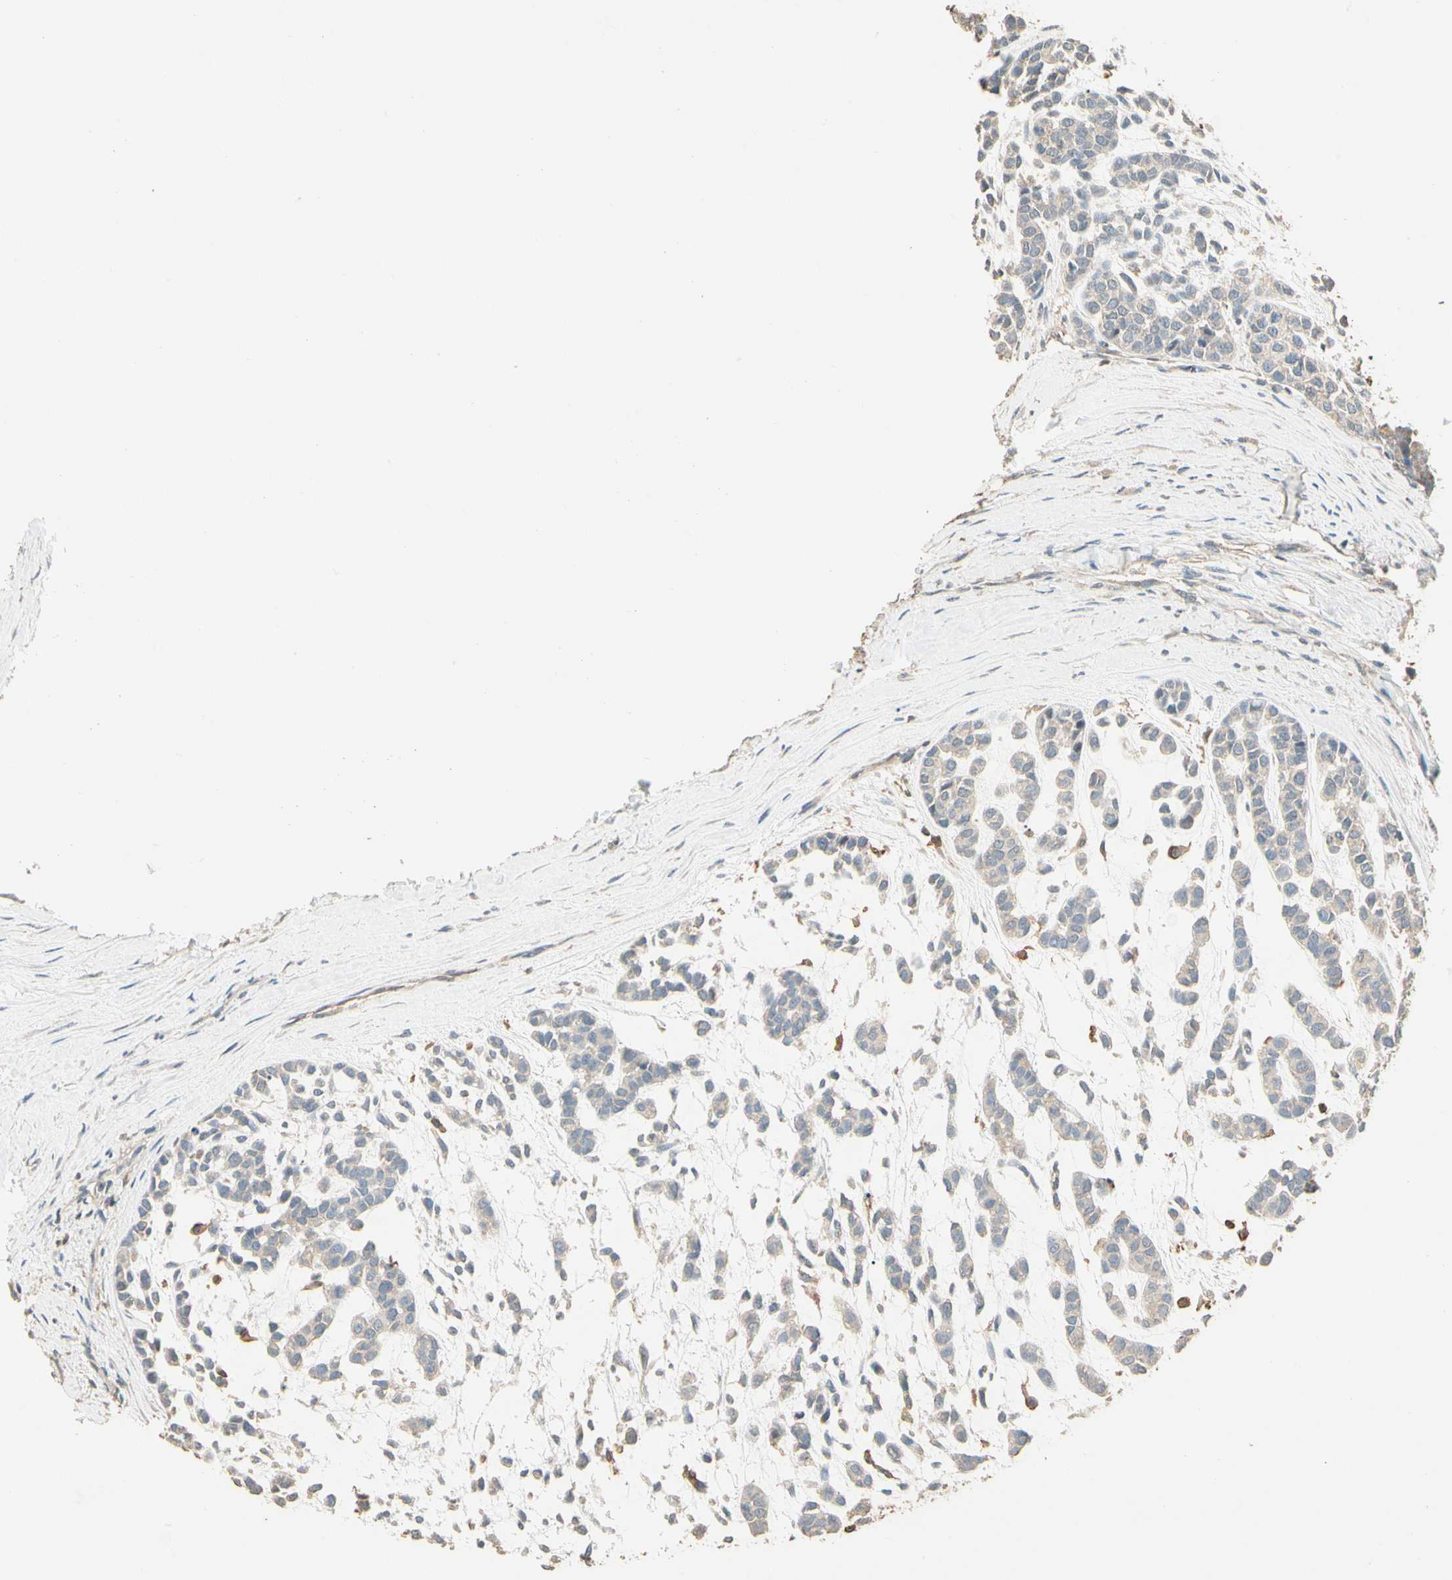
{"staining": {"intensity": "weak", "quantity": "<25%", "location": "cytoplasmic/membranous"}, "tissue": "head and neck cancer", "cell_type": "Tumor cells", "image_type": "cancer", "snomed": [{"axis": "morphology", "description": "Adenocarcinoma, NOS"}, {"axis": "morphology", "description": "Adenoma, NOS"}, {"axis": "topography", "description": "Head-Neck"}], "caption": "Tumor cells show no significant positivity in adenocarcinoma (head and neck).", "gene": "CDH6", "patient": {"sex": "female", "age": 55}}